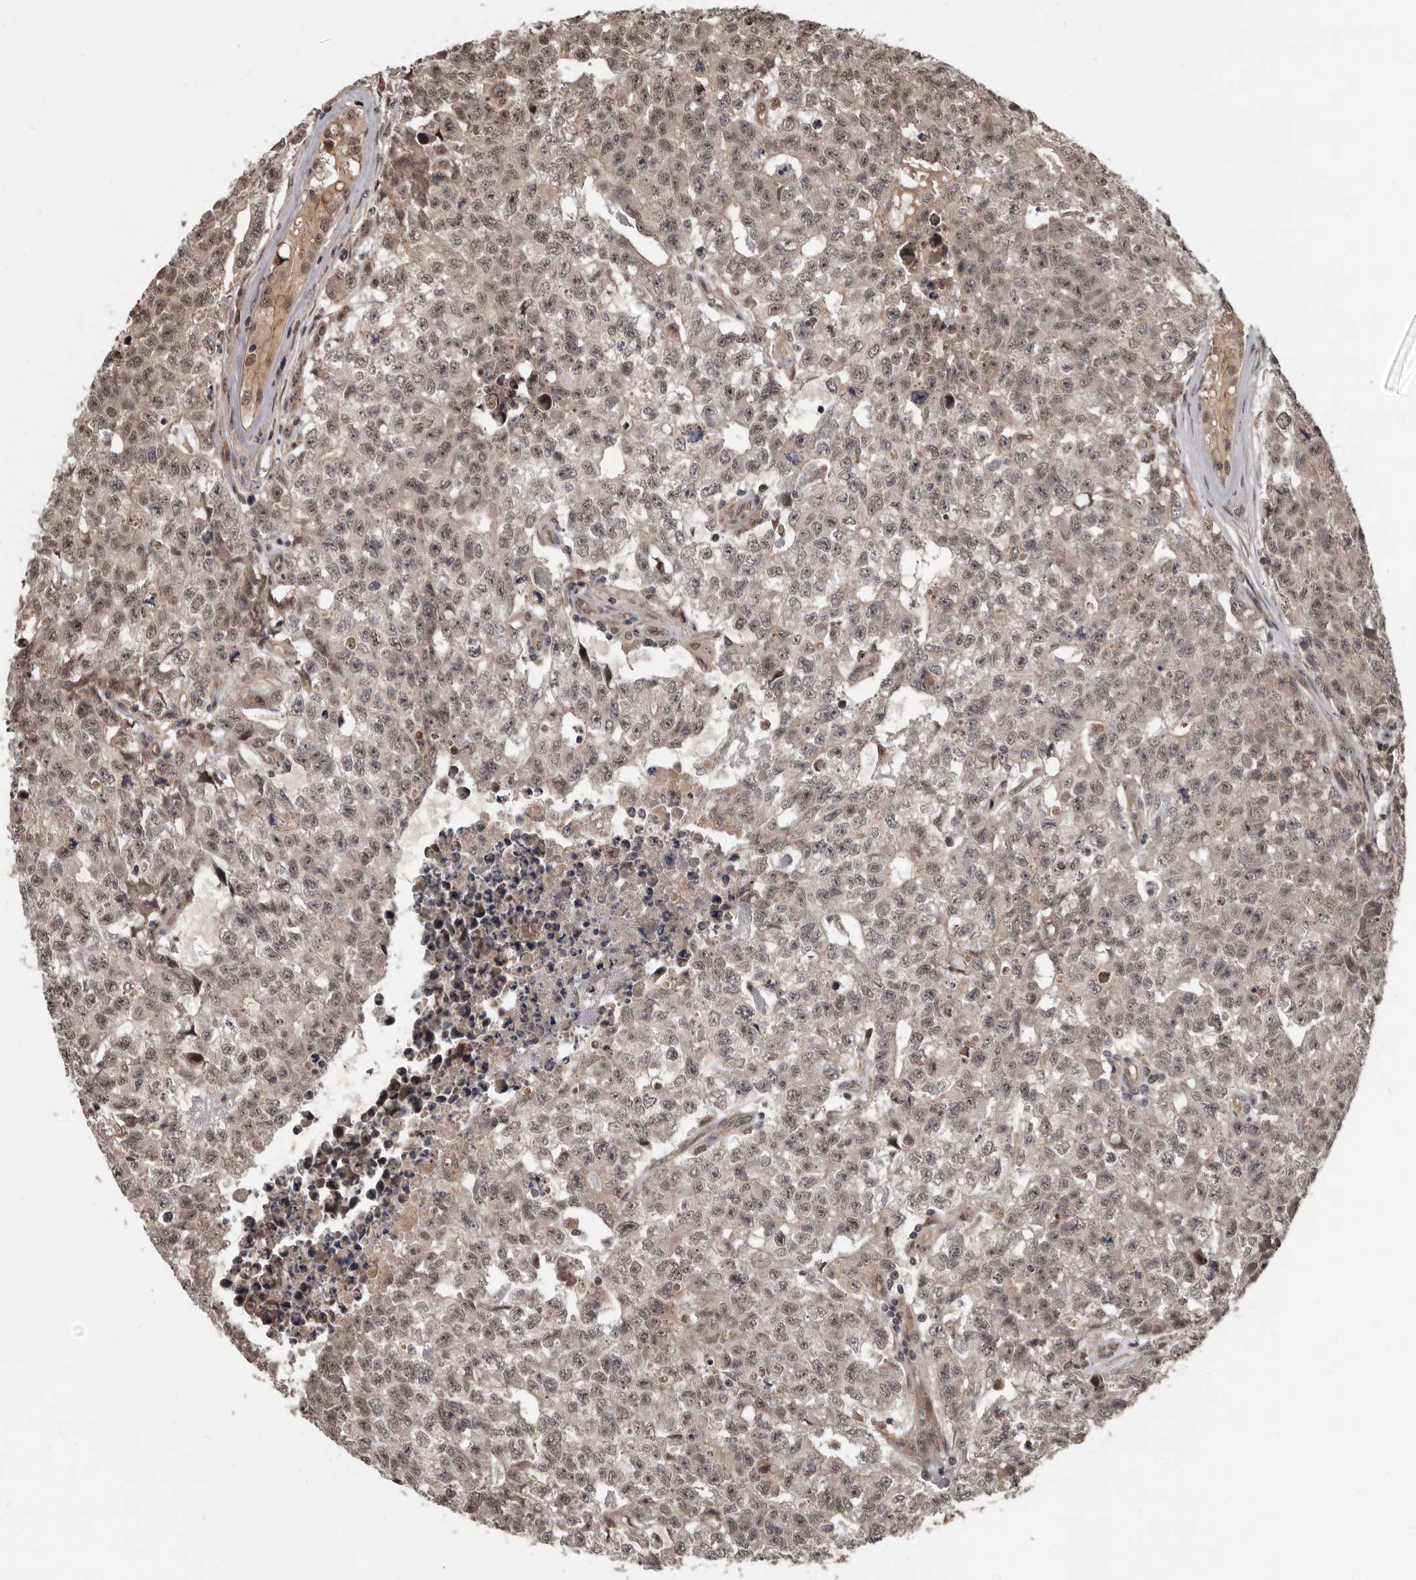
{"staining": {"intensity": "weak", "quantity": ">75%", "location": "nuclear"}, "tissue": "testis cancer", "cell_type": "Tumor cells", "image_type": "cancer", "snomed": [{"axis": "morphology", "description": "Carcinoma, Embryonal, NOS"}, {"axis": "topography", "description": "Testis"}], "caption": "Immunohistochemistry (IHC) (DAB) staining of human testis cancer (embryonal carcinoma) shows weak nuclear protein positivity in about >75% of tumor cells.", "gene": "AHR", "patient": {"sex": "male", "age": 28}}